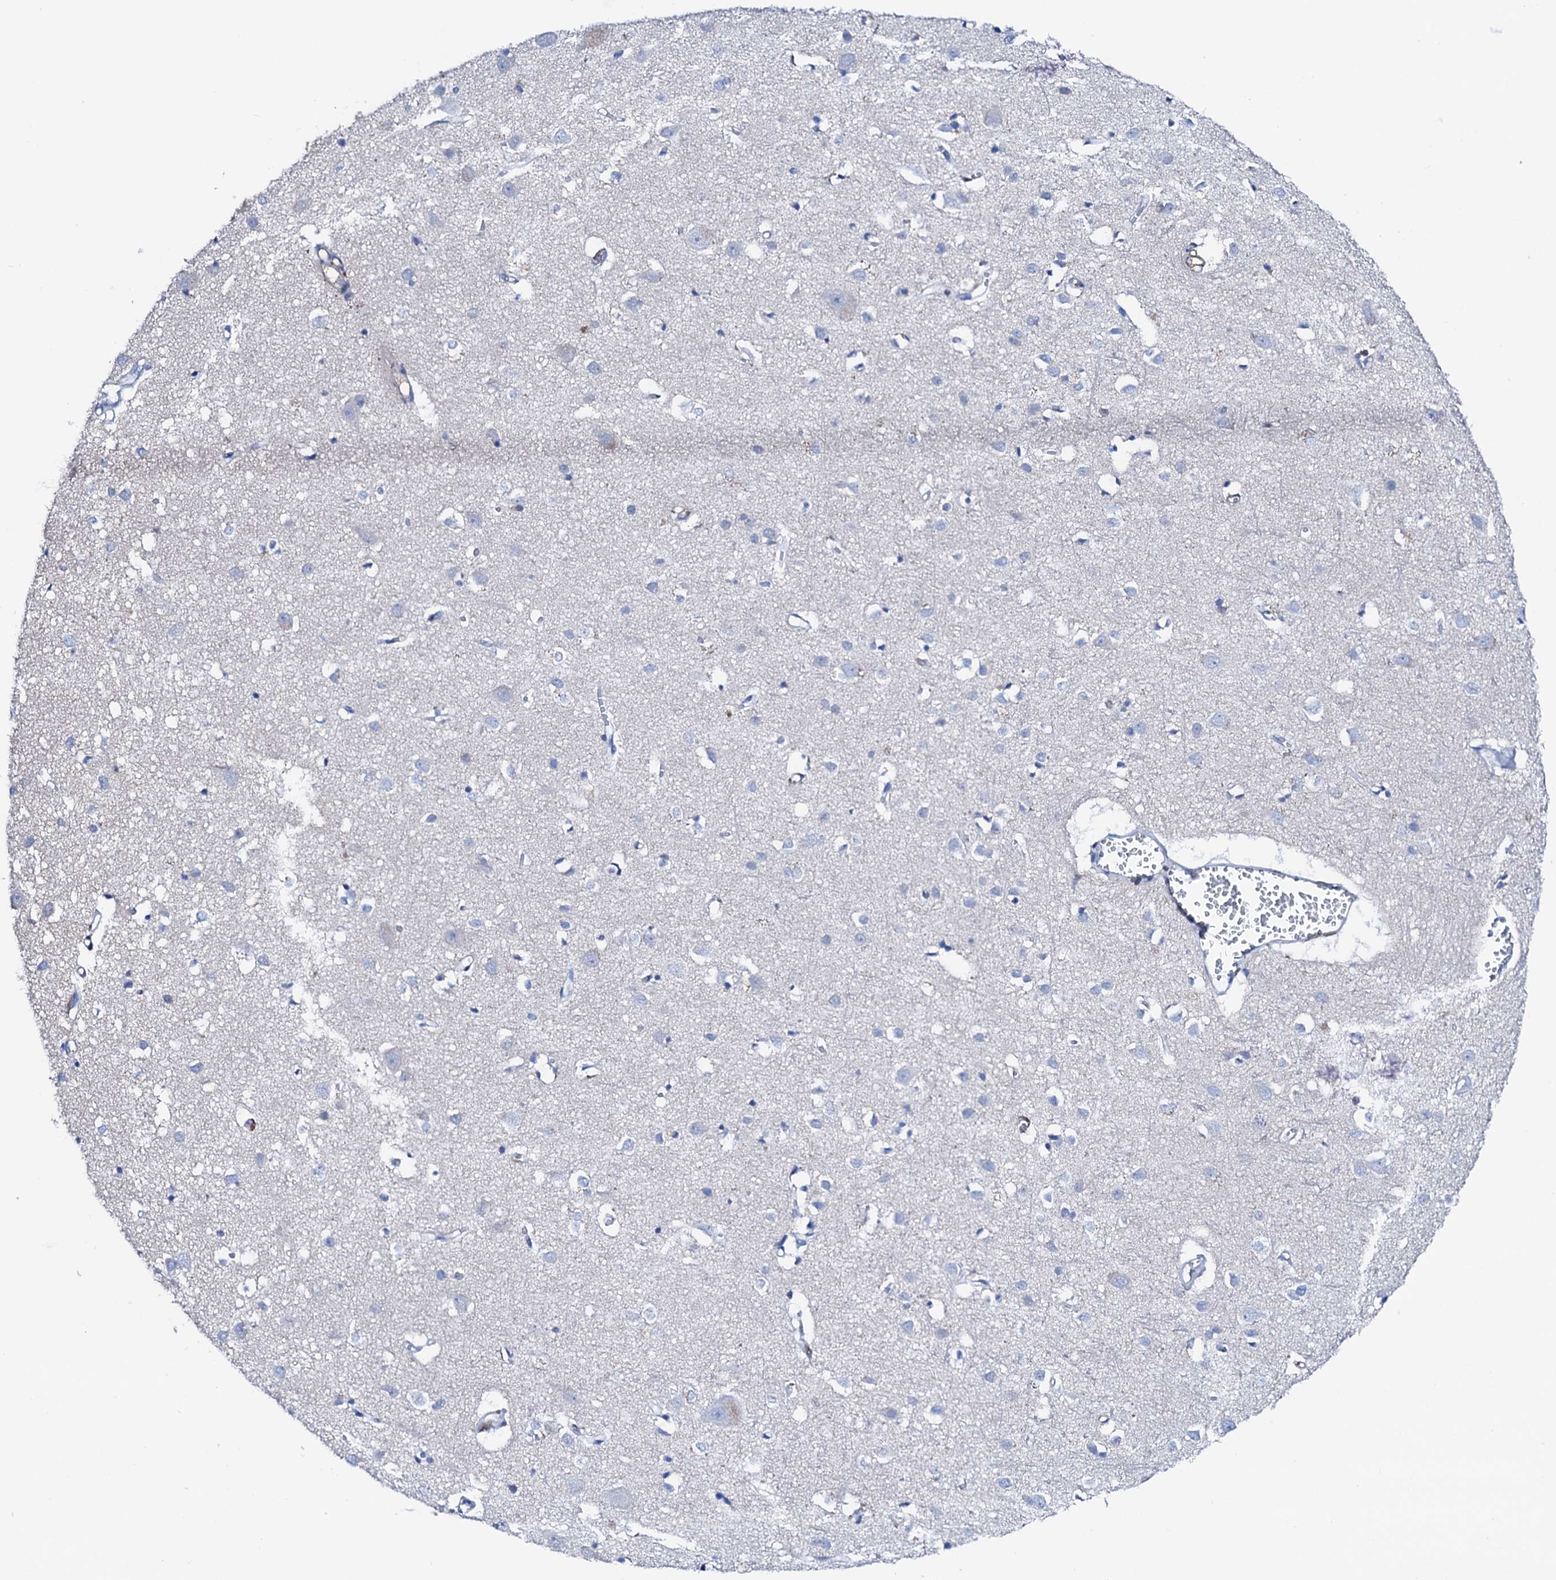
{"staining": {"intensity": "negative", "quantity": "none", "location": "none"}, "tissue": "cerebral cortex", "cell_type": "Endothelial cells", "image_type": "normal", "snomed": [{"axis": "morphology", "description": "Normal tissue, NOS"}, {"axis": "topography", "description": "Cerebral cortex"}], "caption": "DAB immunohistochemical staining of benign human cerebral cortex demonstrates no significant positivity in endothelial cells.", "gene": "NRIP2", "patient": {"sex": "female", "age": 64}}